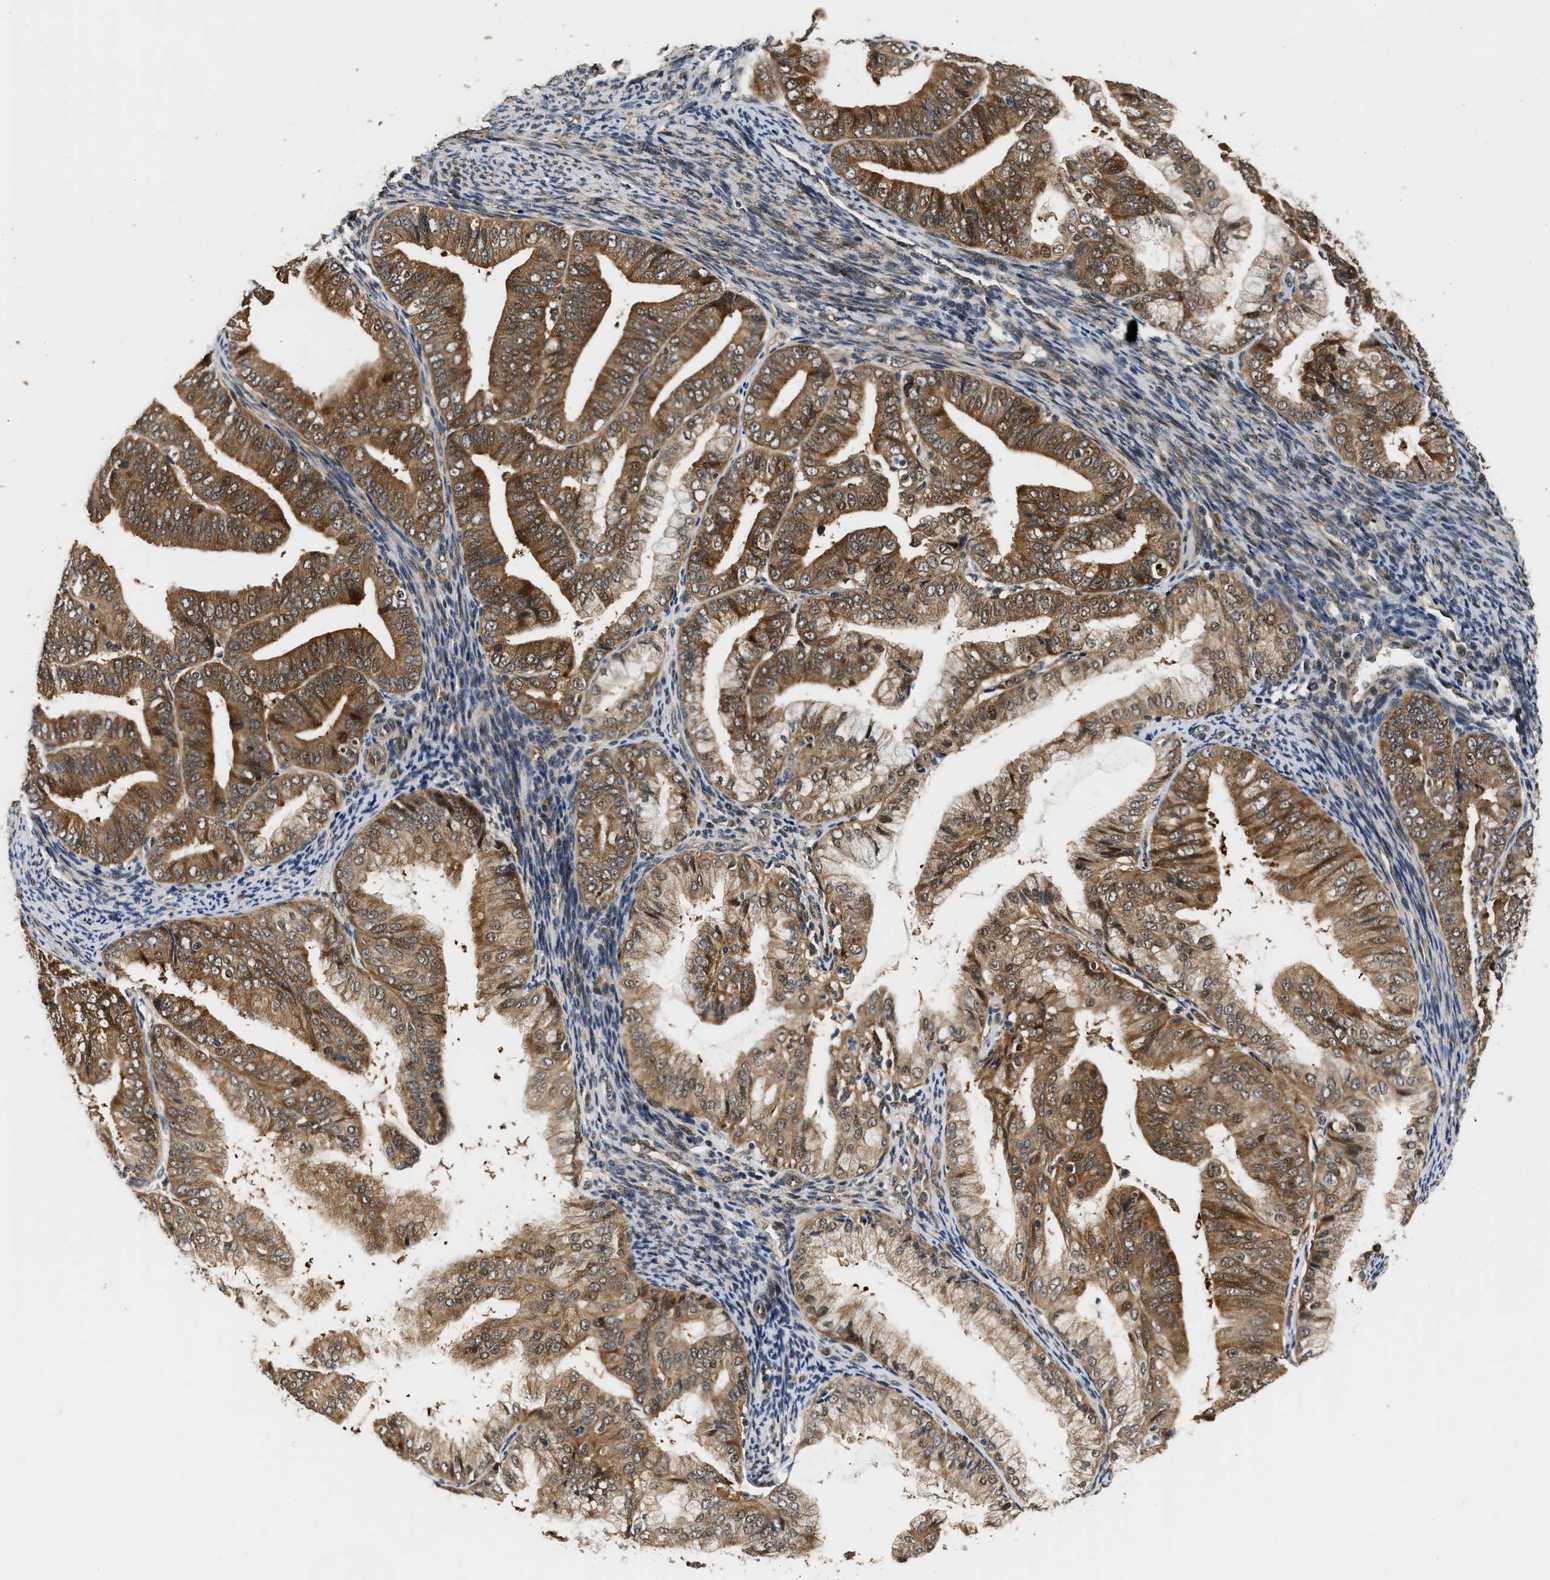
{"staining": {"intensity": "moderate", "quantity": ">75%", "location": "cytoplasmic/membranous,nuclear"}, "tissue": "endometrial cancer", "cell_type": "Tumor cells", "image_type": "cancer", "snomed": [{"axis": "morphology", "description": "Adenocarcinoma, NOS"}, {"axis": "topography", "description": "Endometrium"}], "caption": "A medium amount of moderate cytoplasmic/membranous and nuclear expression is appreciated in approximately >75% of tumor cells in endometrial cancer (adenocarcinoma) tissue.", "gene": "LARP6", "patient": {"sex": "female", "age": 63}}